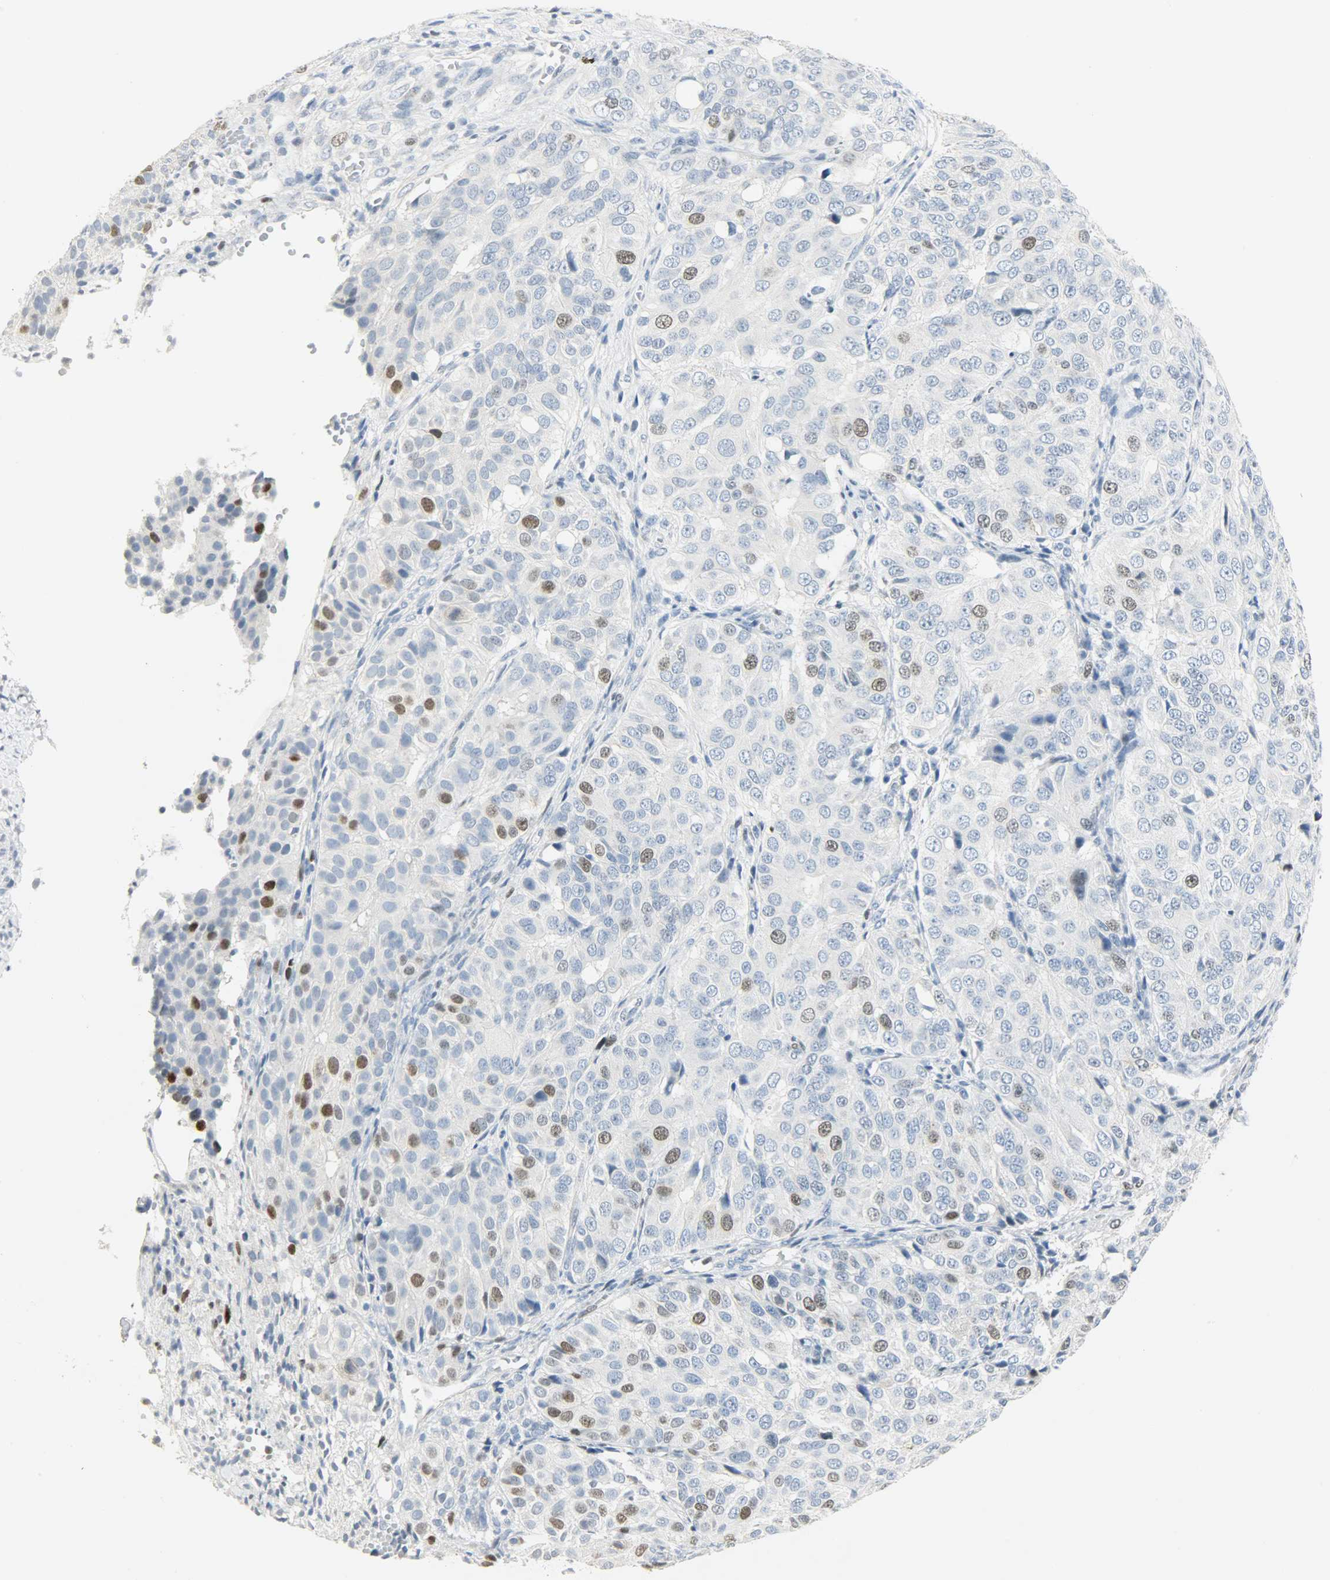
{"staining": {"intensity": "moderate", "quantity": "<25%", "location": "nuclear"}, "tissue": "ovarian cancer", "cell_type": "Tumor cells", "image_type": "cancer", "snomed": [{"axis": "morphology", "description": "Carcinoma, endometroid"}, {"axis": "topography", "description": "Ovary"}], "caption": "This image reveals immunohistochemistry (IHC) staining of ovarian endometroid carcinoma, with low moderate nuclear expression in approximately <25% of tumor cells.", "gene": "HELLS", "patient": {"sex": "female", "age": 51}}